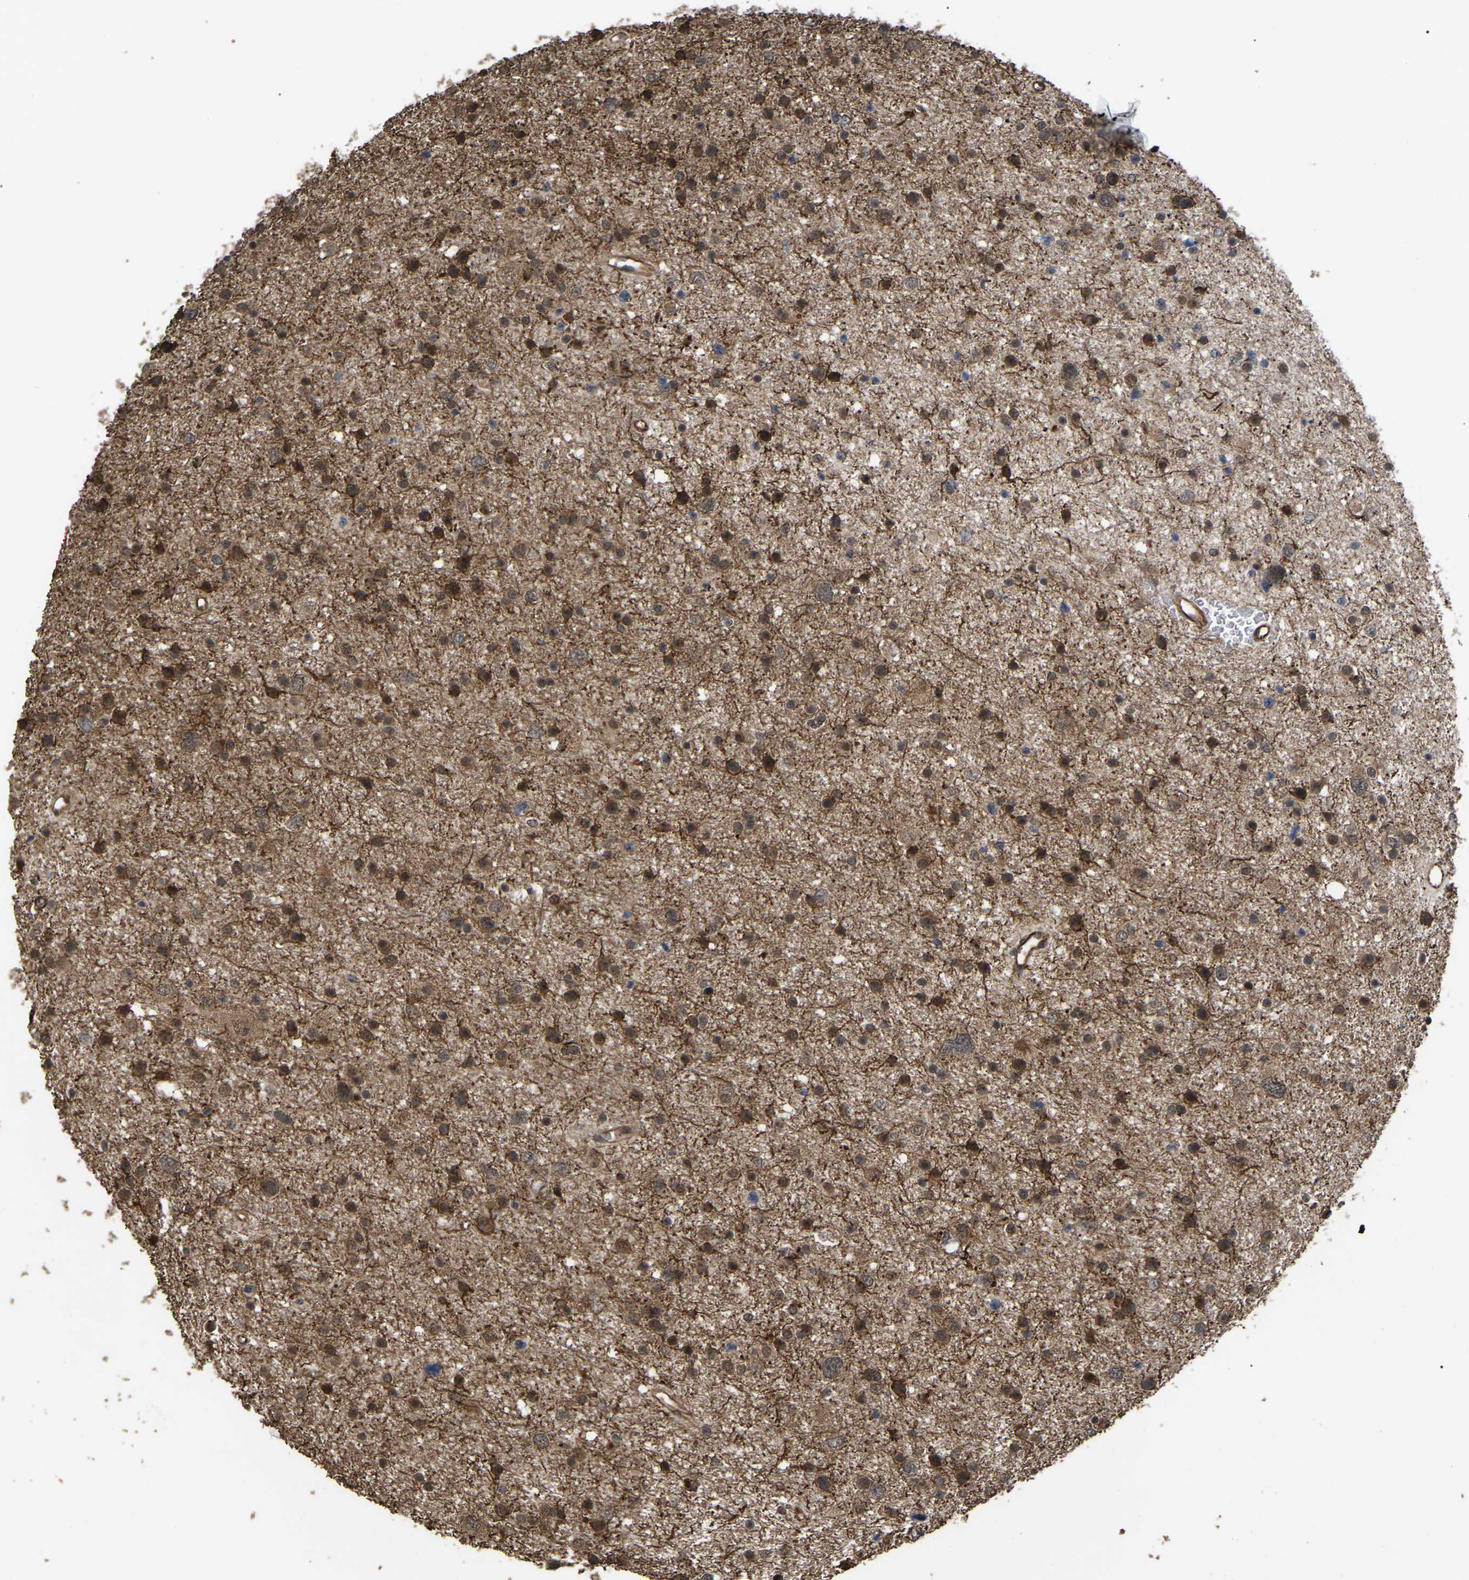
{"staining": {"intensity": "moderate", "quantity": ">75%", "location": "cytoplasmic/membranous"}, "tissue": "glioma", "cell_type": "Tumor cells", "image_type": "cancer", "snomed": [{"axis": "morphology", "description": "Glioma, malignant, Low grade"}, {"axis": "topography", "description": "Brain"}], "caption": "Immunohistochemistry (DAB (3,3'-diaminobenzidine)) staining of human low-grade glioma (malignant) displays moderate cytoplasmic/membranous protein staining in approximately >75% of tumor cells.", "gene": "FAM161B", "patient": {"sex": "female", "age": 37}}